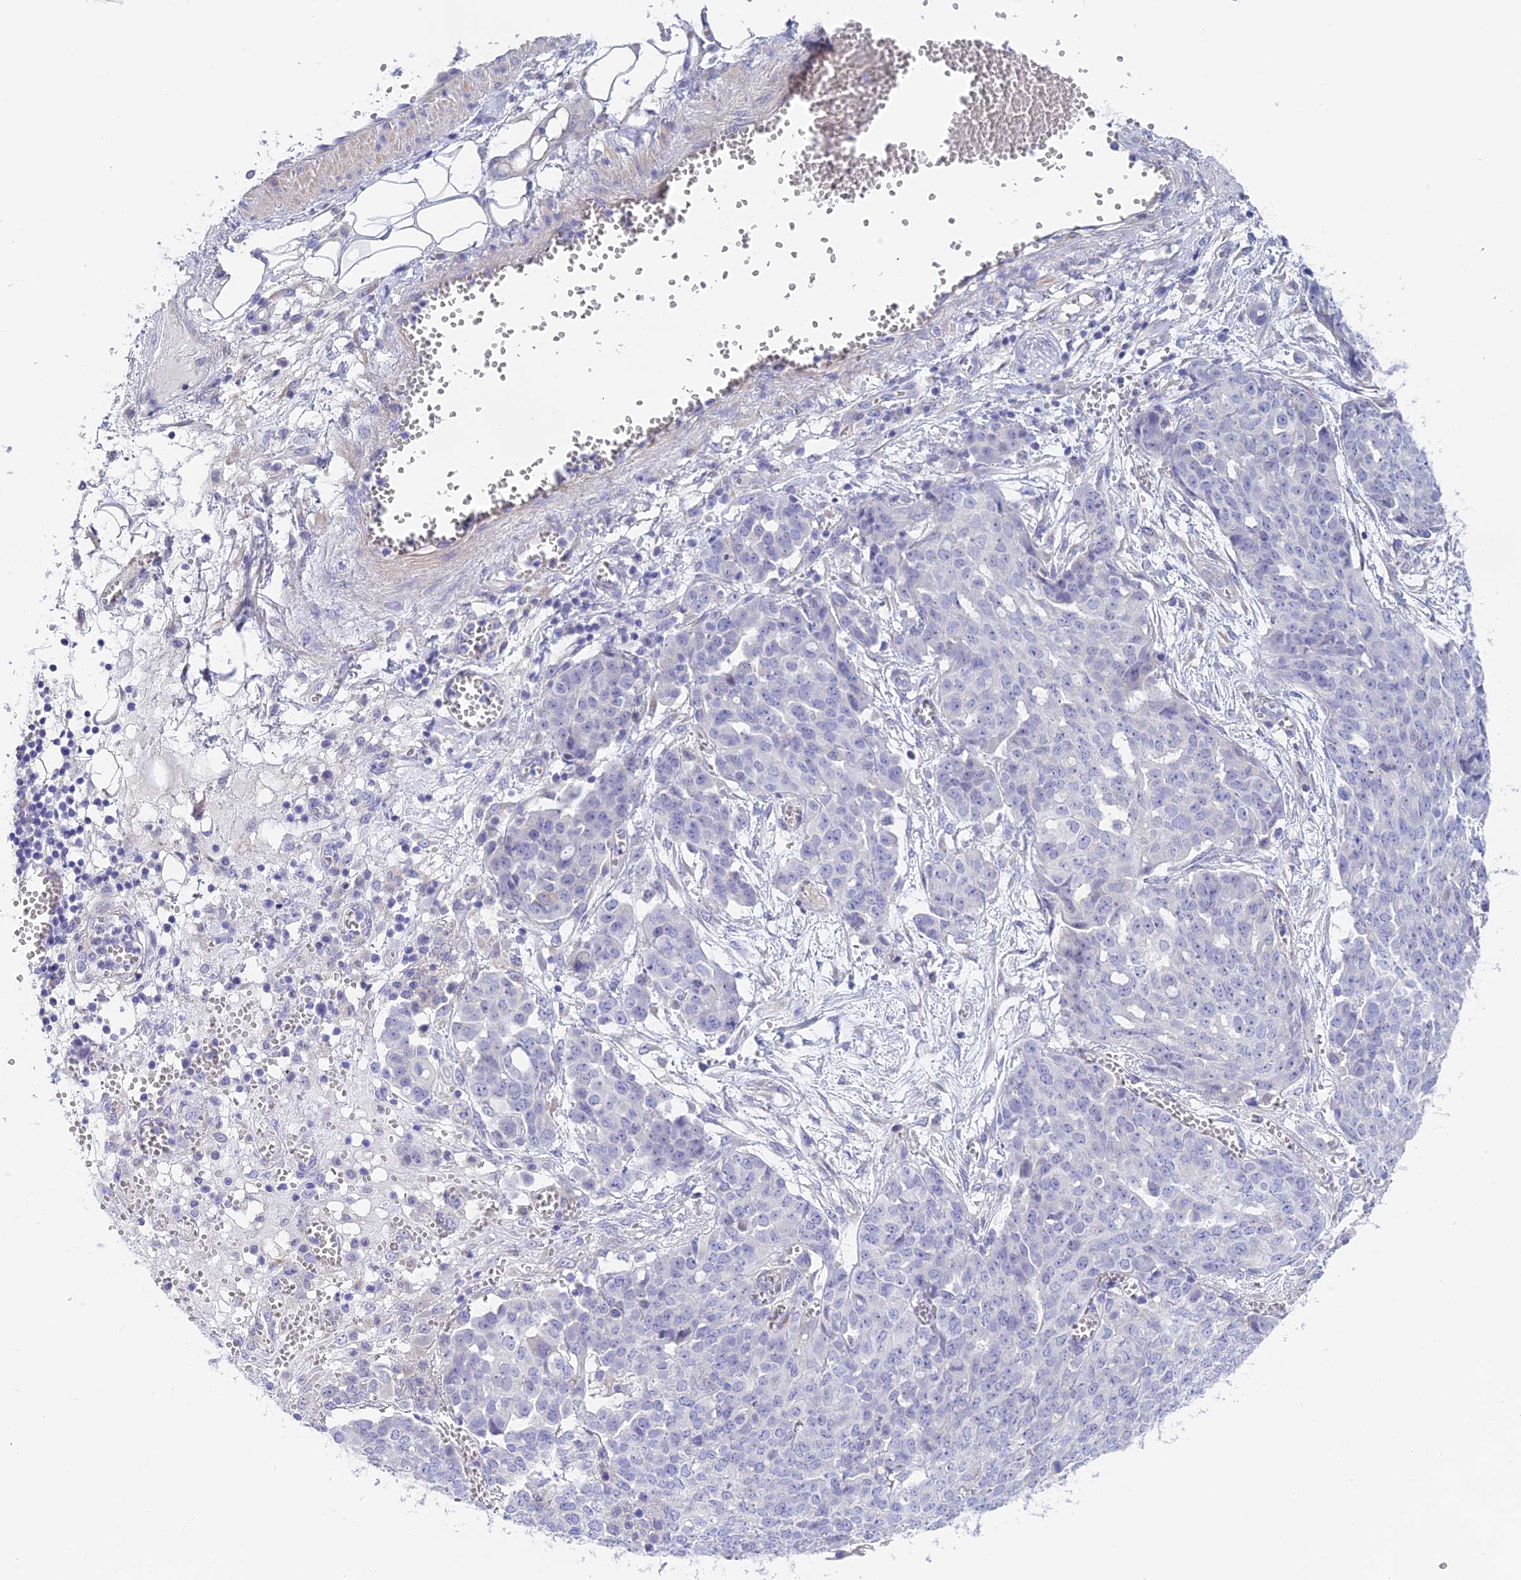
{"staining": {"intensity": "negative", "quantity": "none", "location": "none"}, "tissue": "ovarian cancer", "cell_type": "Tumor cells", "image_type": "cancer", "snomed": [{"axis": "morphology", "description": "Cystadenocarcinoma, serous, NOS"}, {"axis": "topography", "description": "Soft tissue"}, {"axis": "topography", "description": "Ovary"}], "caption": "Tumor cells are negative for protein expression in human ovarian cancer.", "gene": "GLB1L", "patient": {"sex": "female", "age": 57}}